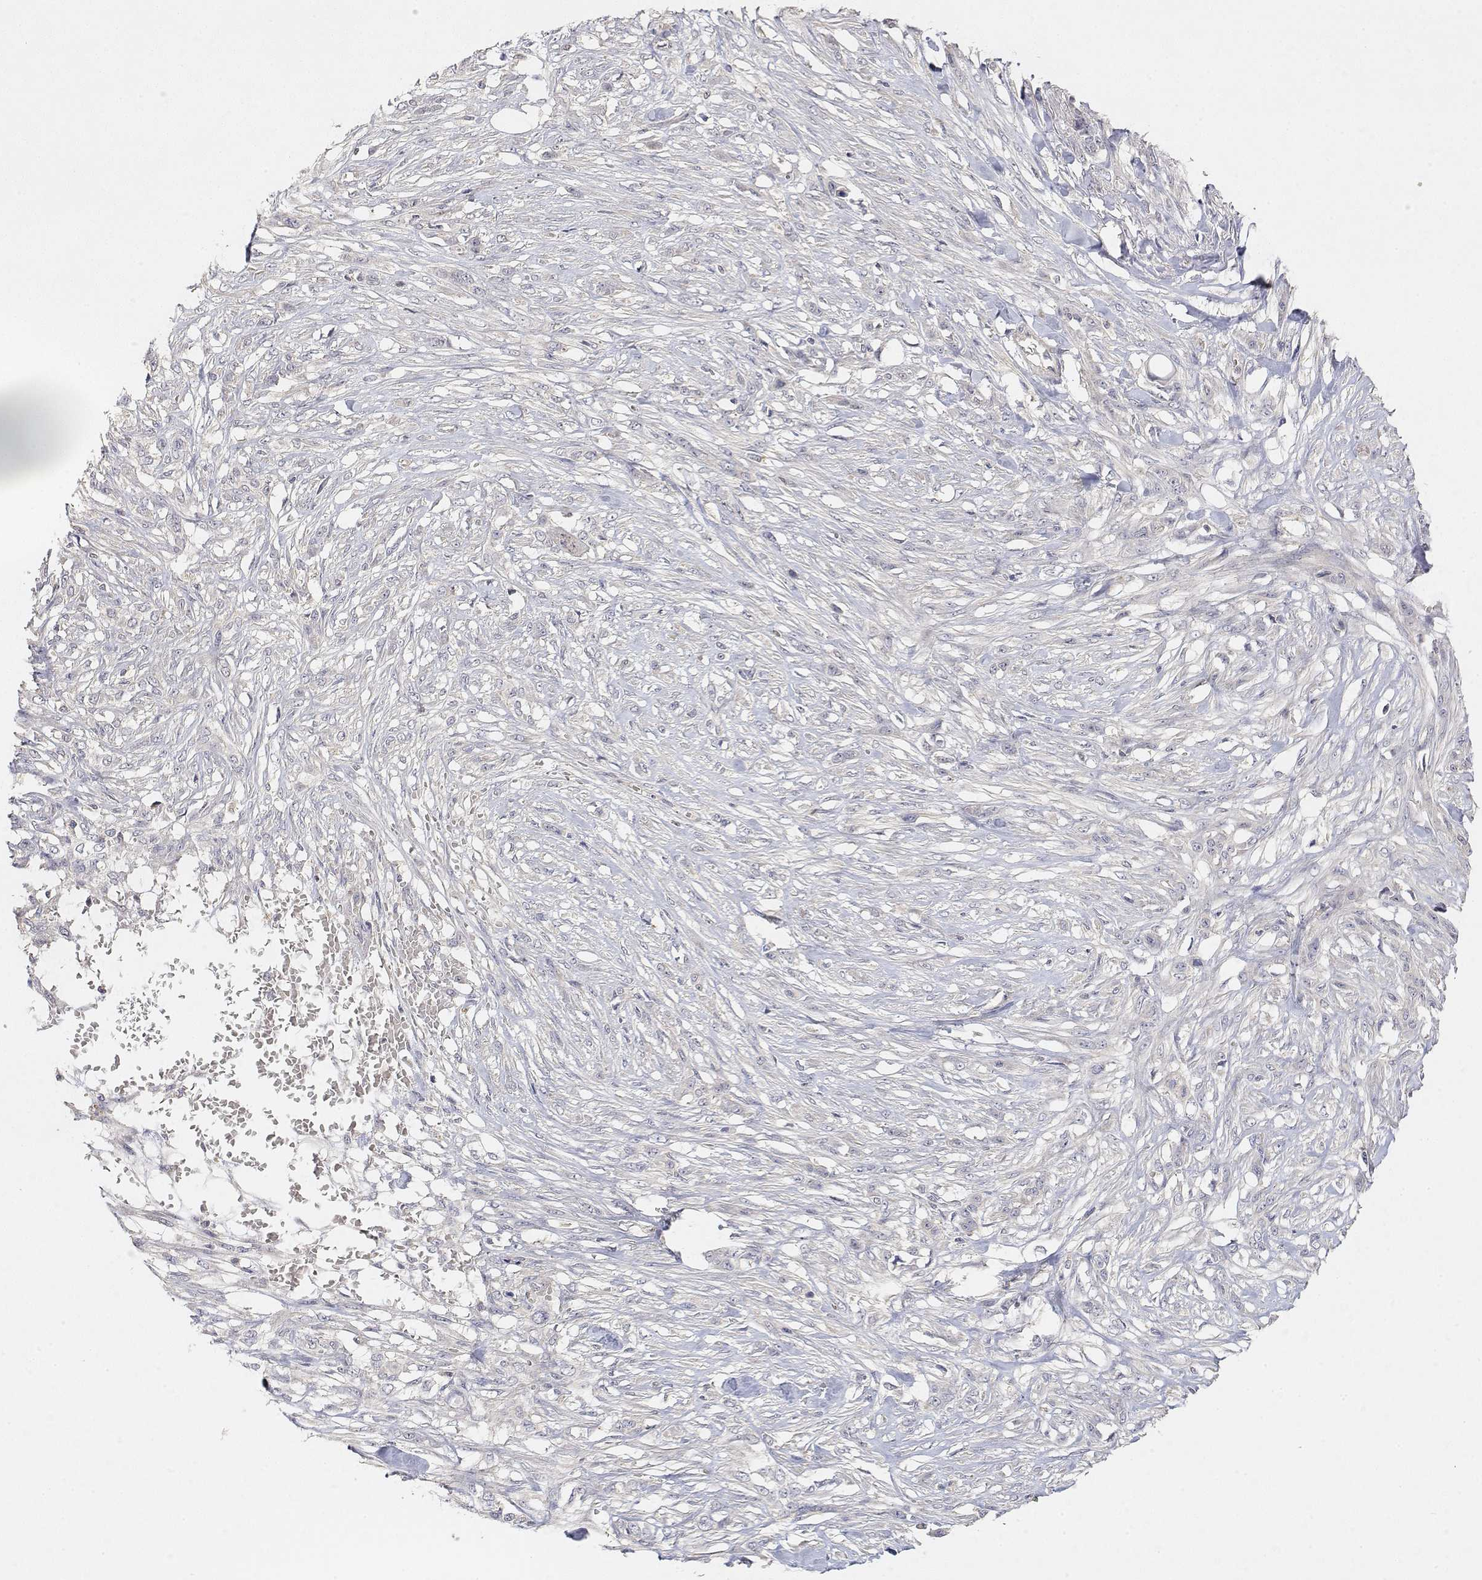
{"staining": {"intensity": "negative", "quantity": "none", "location": "none"}, "tissue": "skin cancer", "cell_type": "Tumor cells", "image_type": "cancer", "snomed": [{"axis": "morphology", "description": "Squamous cell carcinoma, NOS"}, {"axis": "topography", "description": "Skin"}], "caption": "Immunohistochemistry (IHC) image of human squamous cell carcinoma (skin) stained for a protein (brown), which exhibits no expression in tumor cells.", "gene": "LONRF3", "patient": {"sex": "female", "age": 59}}